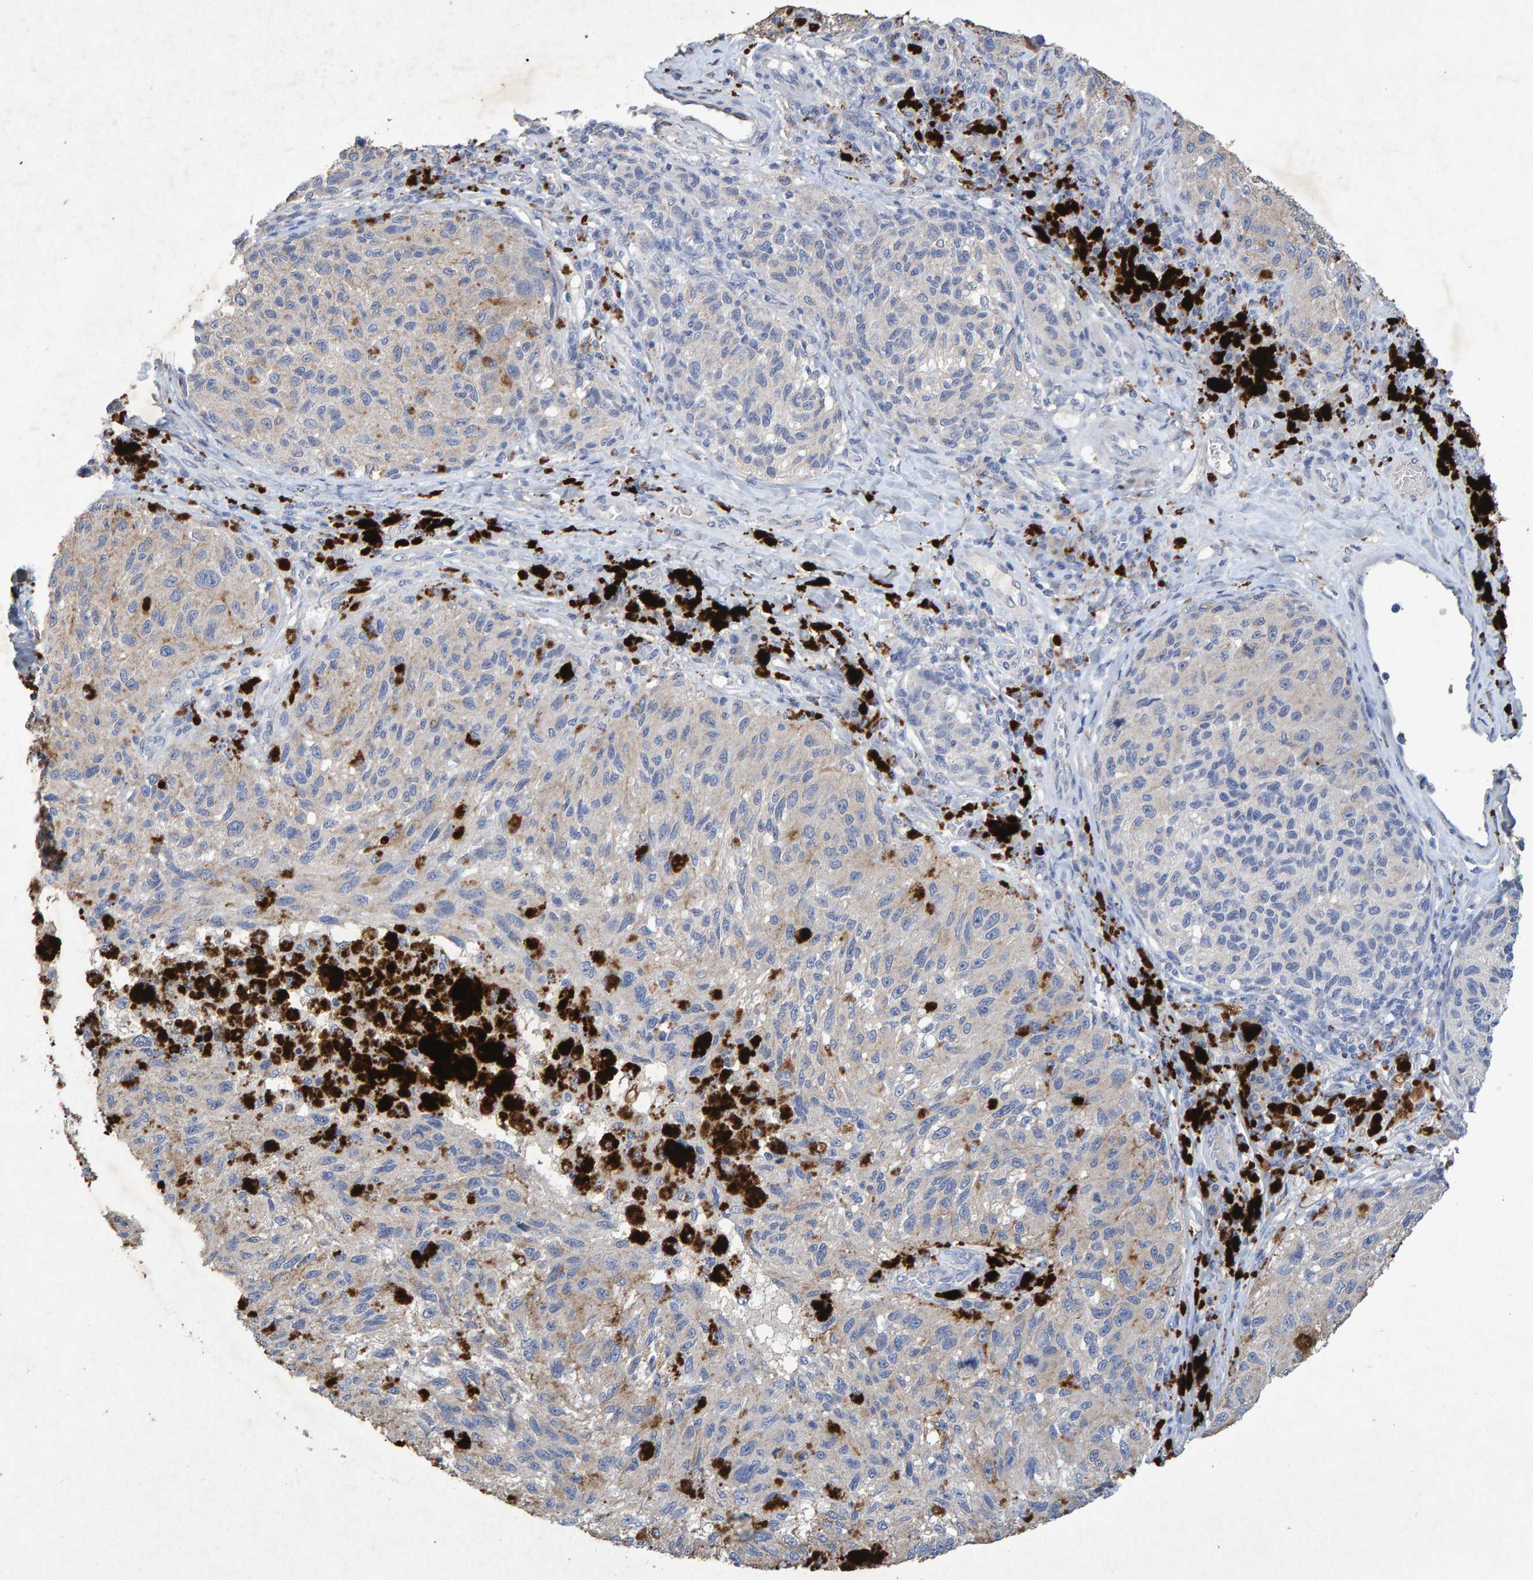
{"staining": {"intensity": "negative", "quantity": "none", "location": "none"}, "tissue": "melanoma", "cell_type": "Tumor cells", "image_type": "cancer", "snomed": [{"axis": "morphology", "description": "Malignant melanoma, NOS"}, {"axis": "topography", "description": "Skin"}], "caption": "Immunohistochemistry (IHC) image of human malignant melanoma stained for a protein (brown), which exhibits no positivity in tumor cells.", "gene": "CTH", "patient": {"sex": "female", "age": 73}}